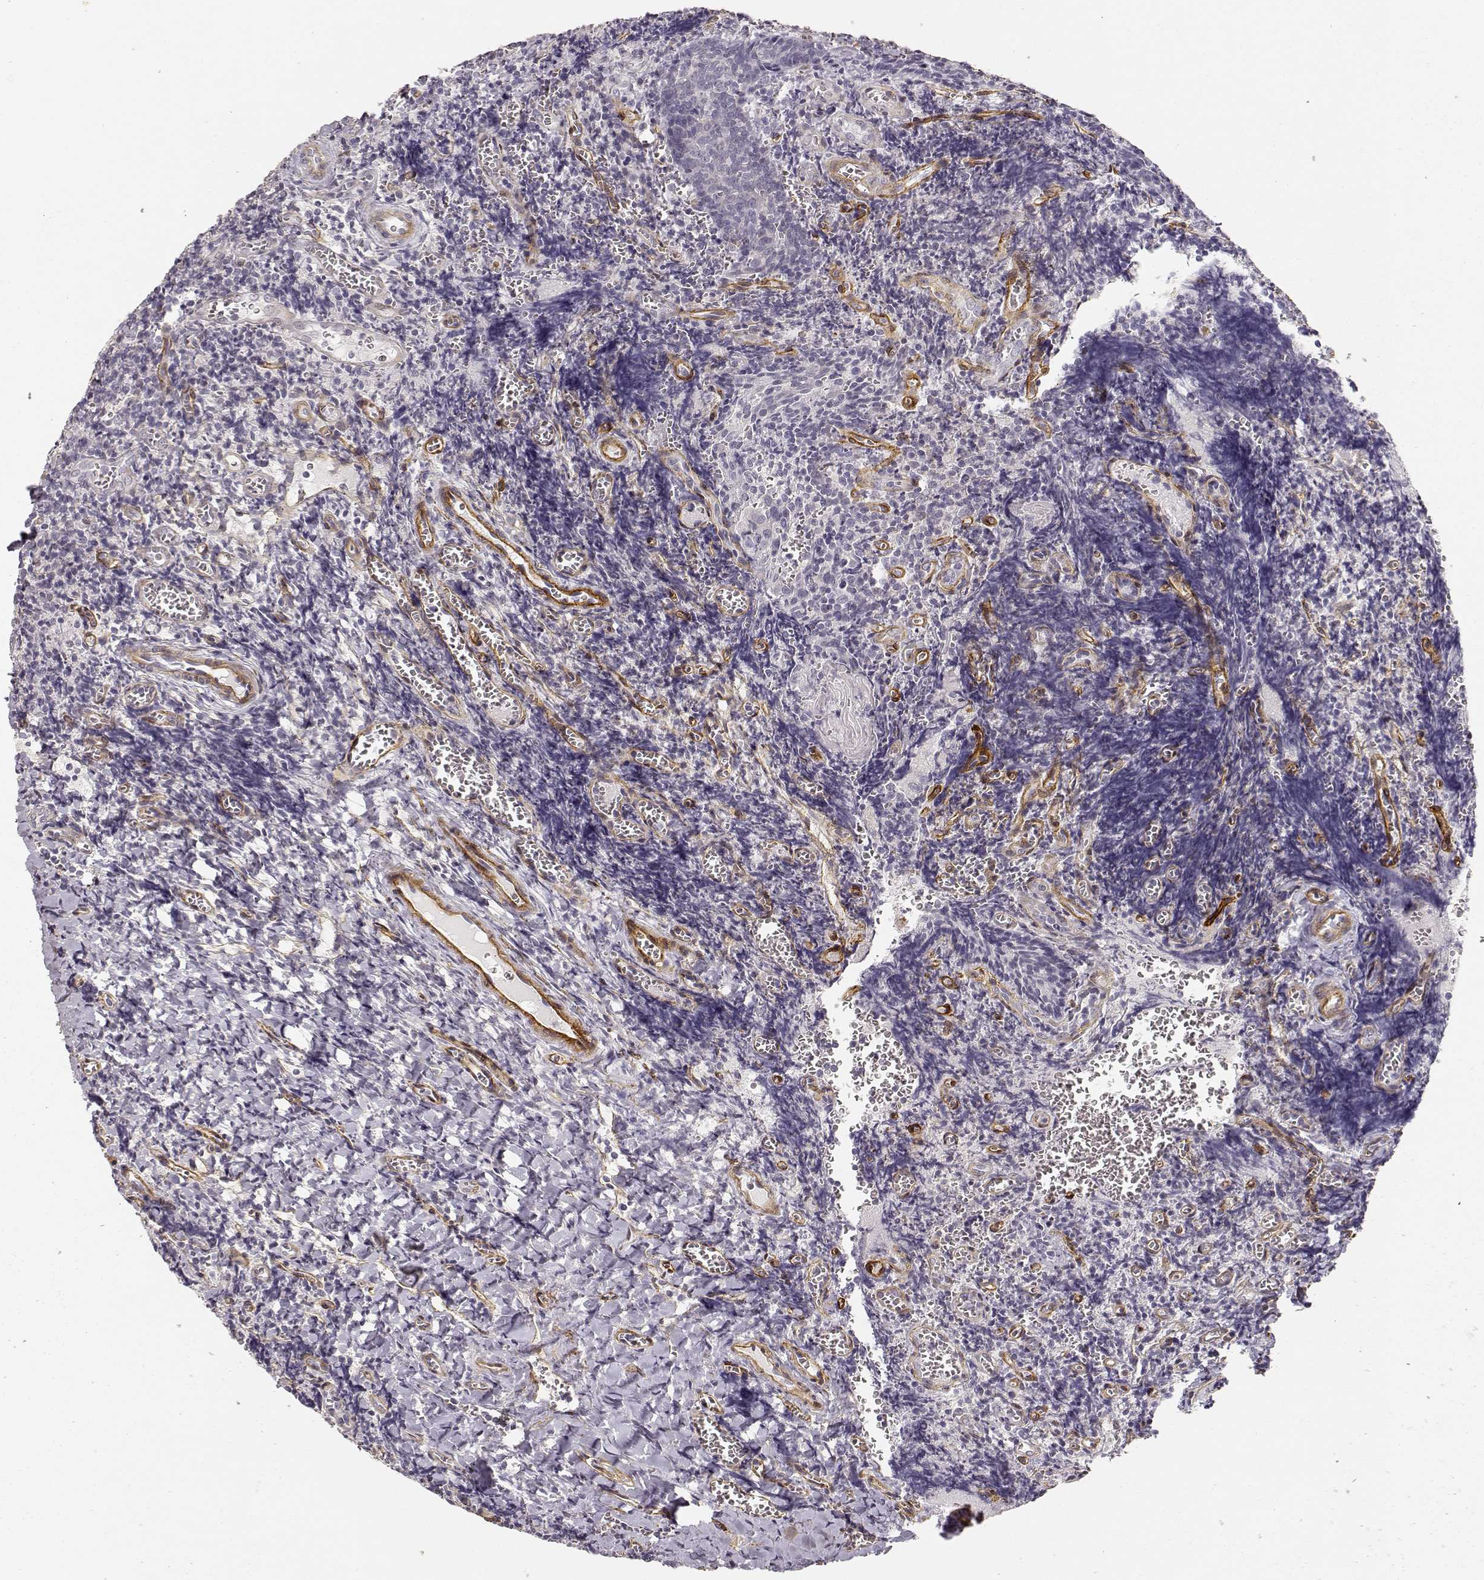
{"staining": {"intensity": "negative", "quantity": "none", "location": "none"}, "tissue": "tonsil", "cell_type": "Germinal center cells", "image_type": "normal", "snomed": [{"axis": "morphology", "description": "Normal tissue, NOS"}, {"axis": "morphology", "description": "Inflammation, NOS"}, {"axis": "topography", "description": "Tonsil"}], "caption": "There is no significant expression in germinal center cells of tonsil. The staining is performed using DAB (3,3'-diaminobenzidine) brown chromogen with nuclei counter-stained in using hematoxylin.", "gene": "LAMA4", "patient": {"sex": "female", "age": 31}}